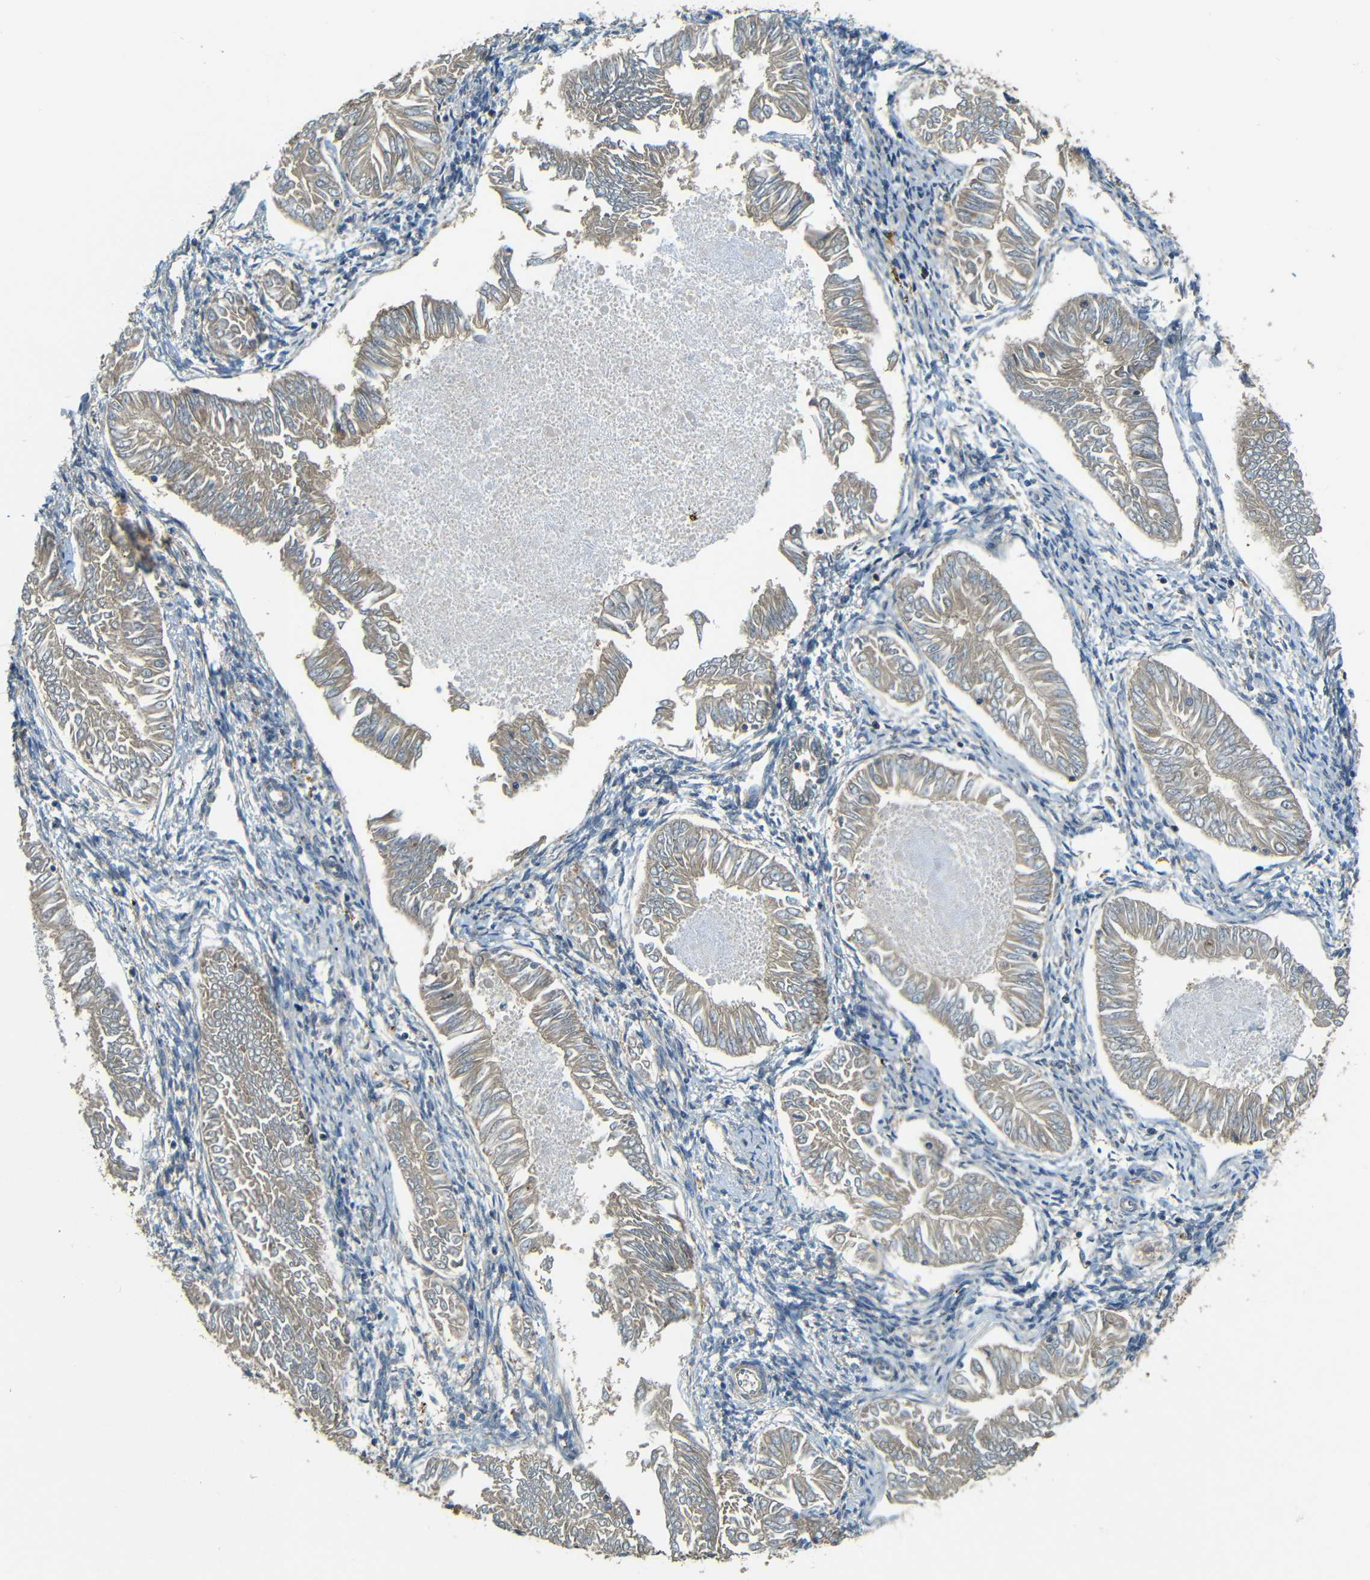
{"staining": {"intensity": "weak", "quantity": ">75%", "location": "cytoplasmic/membranous"}, "tissue": "endometrial cancer", "cell_type": "Tumor cells", "image_type": "cancer", "snomed": [{"axis": "morphology", "description": "Adenocarcinoma, NOS"}, {"axis": "topography", "description": "Endometrium"}], "caption": "The histopathology image shows immunohistochemical staining of endometrial cancer (adenocarcinoma). There is weak cytoplasmic/membranous positivity is seen in approximately >75% of tumor cells. (DAB (3,3'-diaminobenzidine) IHC with brightfield microscopy, high magnification).", "gene": "FNDC3A", "patient": {"sex": "female", "age": 53}}